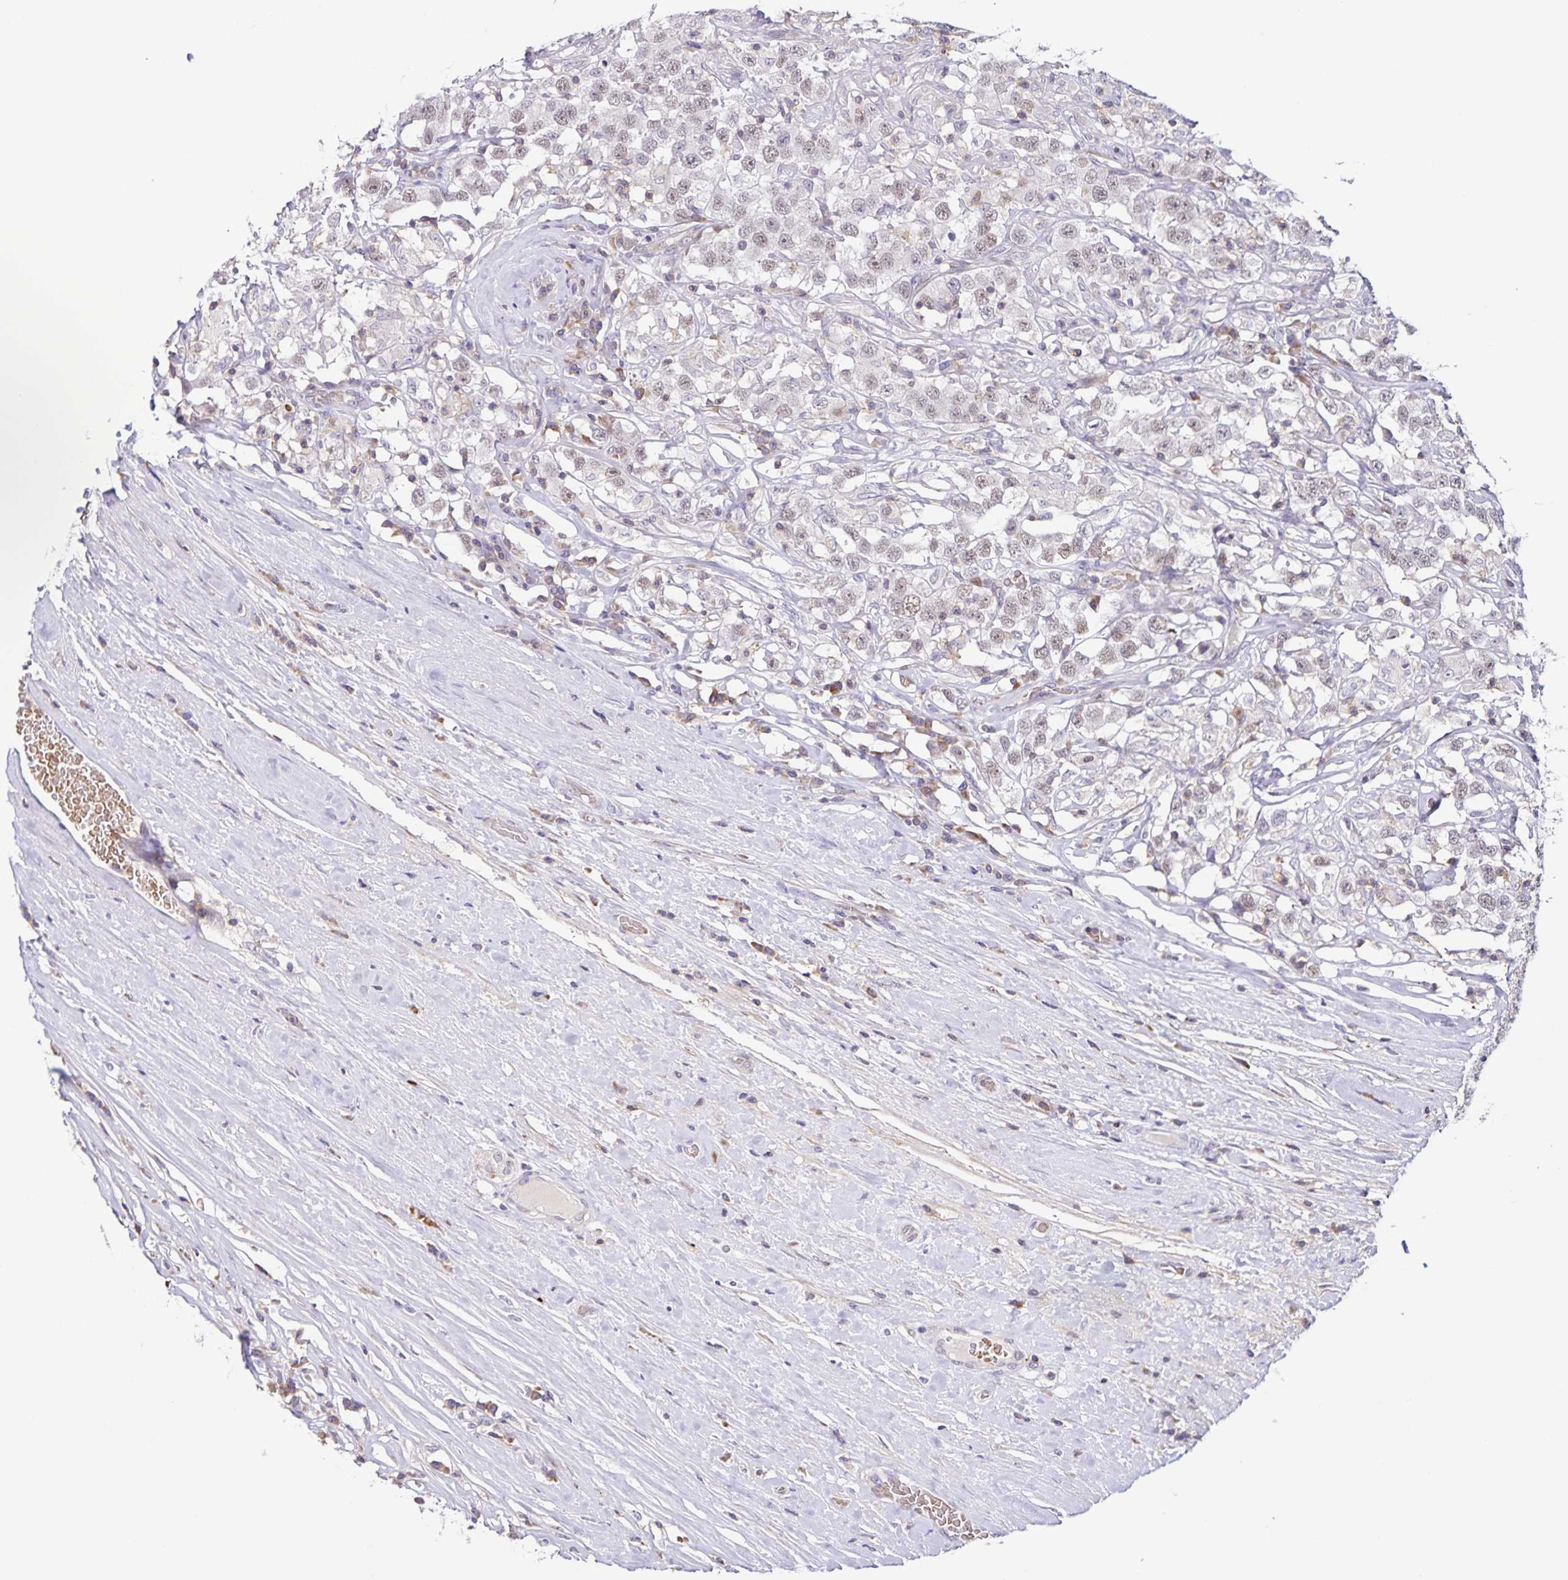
{"staining": {"intensity": "weak", "quantity": ">75%", "location": "nuclear"}, "tissue": "testis cancer", "cell_type": "Tumor cells", "image_type": "cancer", "snomed": [{"axis": "morphology", "description": "Seminoma, NOS"}, {"axis": "topography", "description": "Testis"}], "caption": "Immunohistochemical staining of human seminoma (testis) shows weak nuclear protein positivity in about >75% of tumor cells.", "gene": "STPG4", "patient": {"sex": "male", "age": 41}}